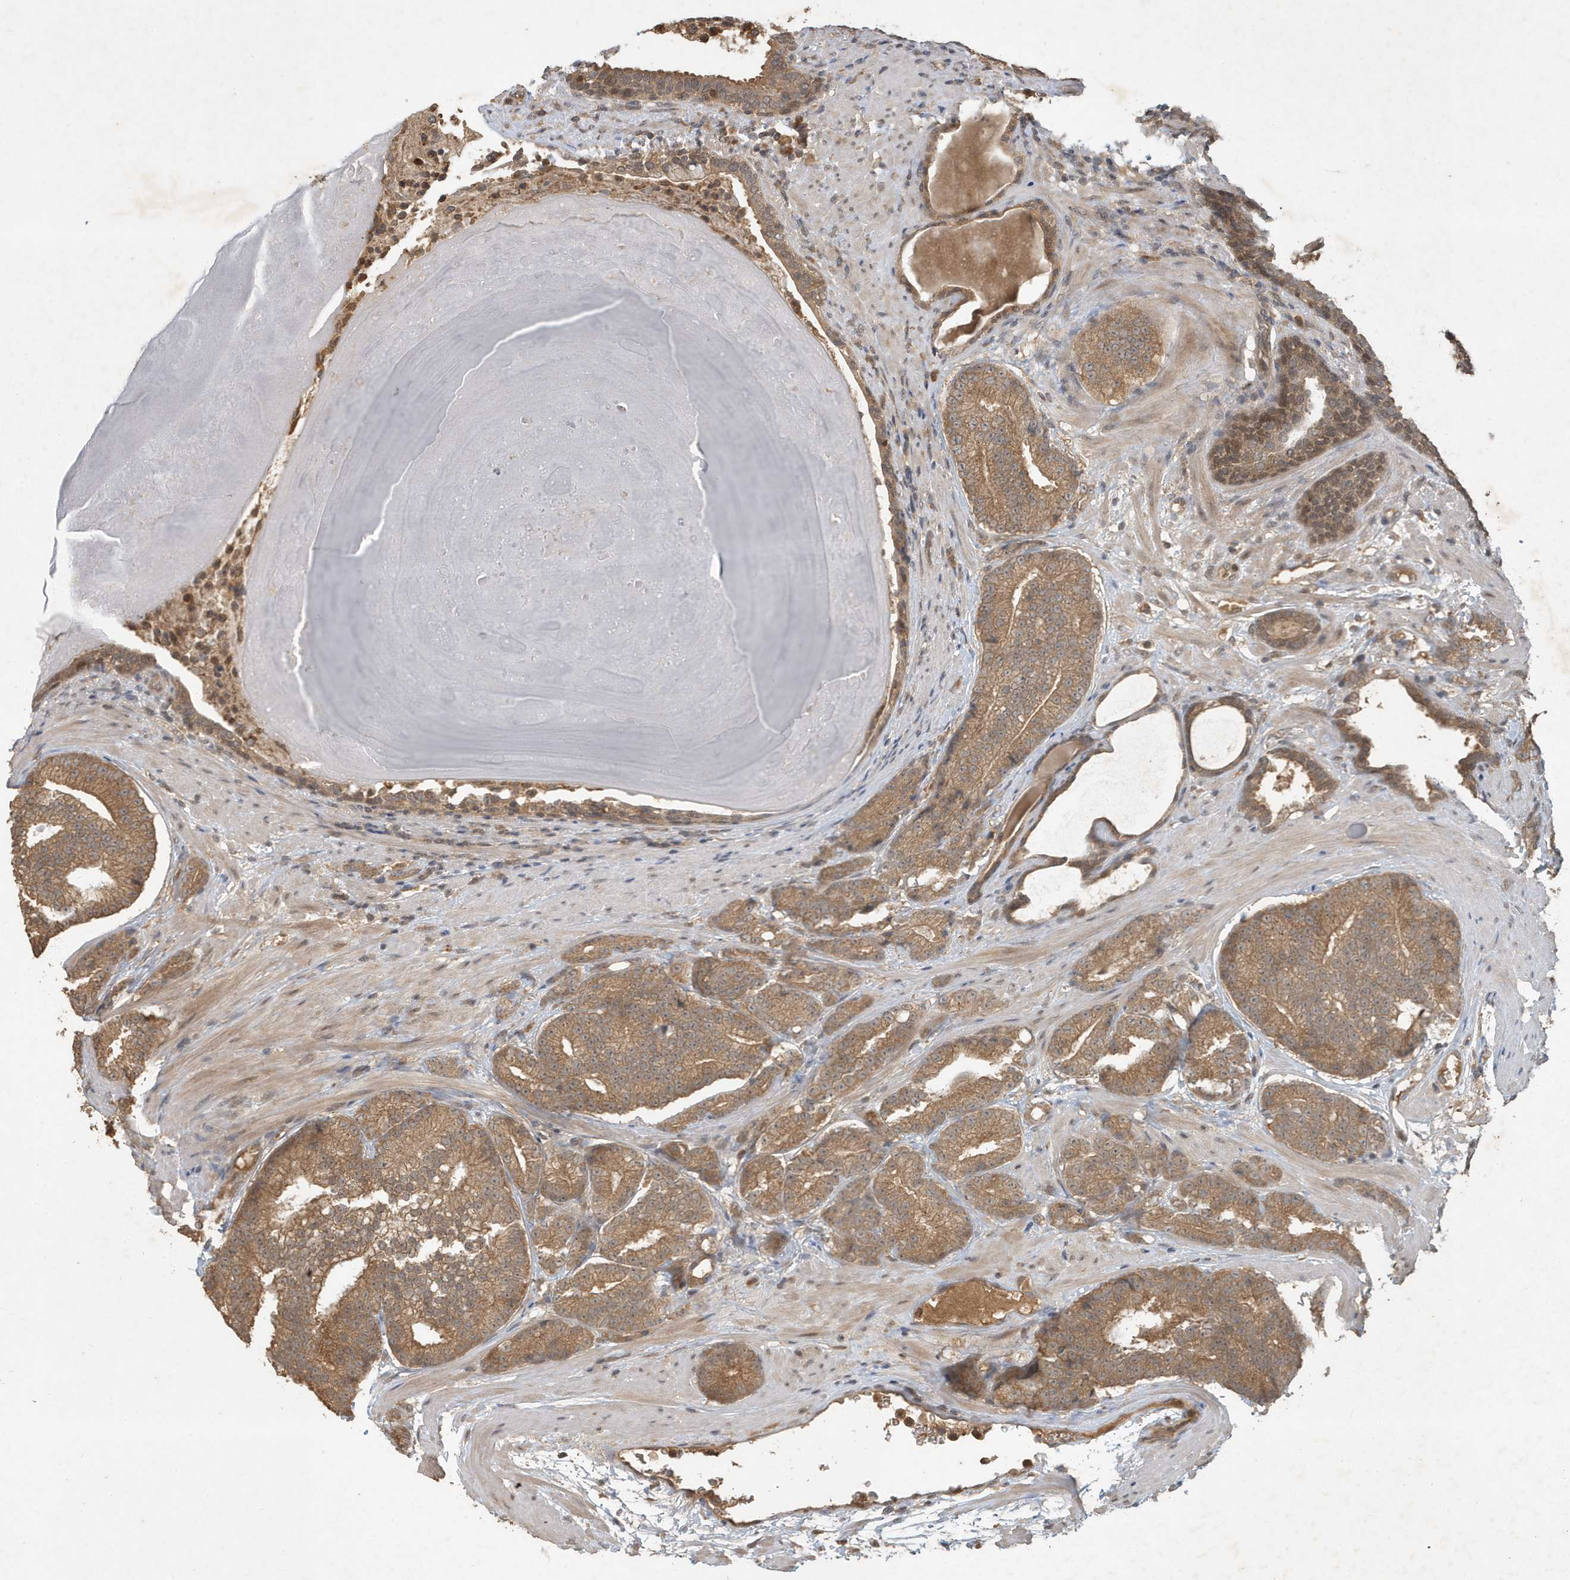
{"staining": {"intensity": "moderate", "quantity": ">75%", "location": "cytoplasmic/membranous"}, "tissue": "prostate cancer", "cell_type": "Tumor cells", "image_type": "cancer", "snomed": [{"axis": "morphology", "description": "Adenocarcinoma, High grade"}, {"axis": "topography", "description": "Prostate"}], "caption": "IHC micrograph of human high-grade adenocarcinoma (prostate) stained for a protein (brown), which demonstrates medium levels of moderate cytoplasmic/membranous staining in about >75% of tumor cells.", "gene": "ABCB9", "patient": {"sex": "male", "age": 61}}